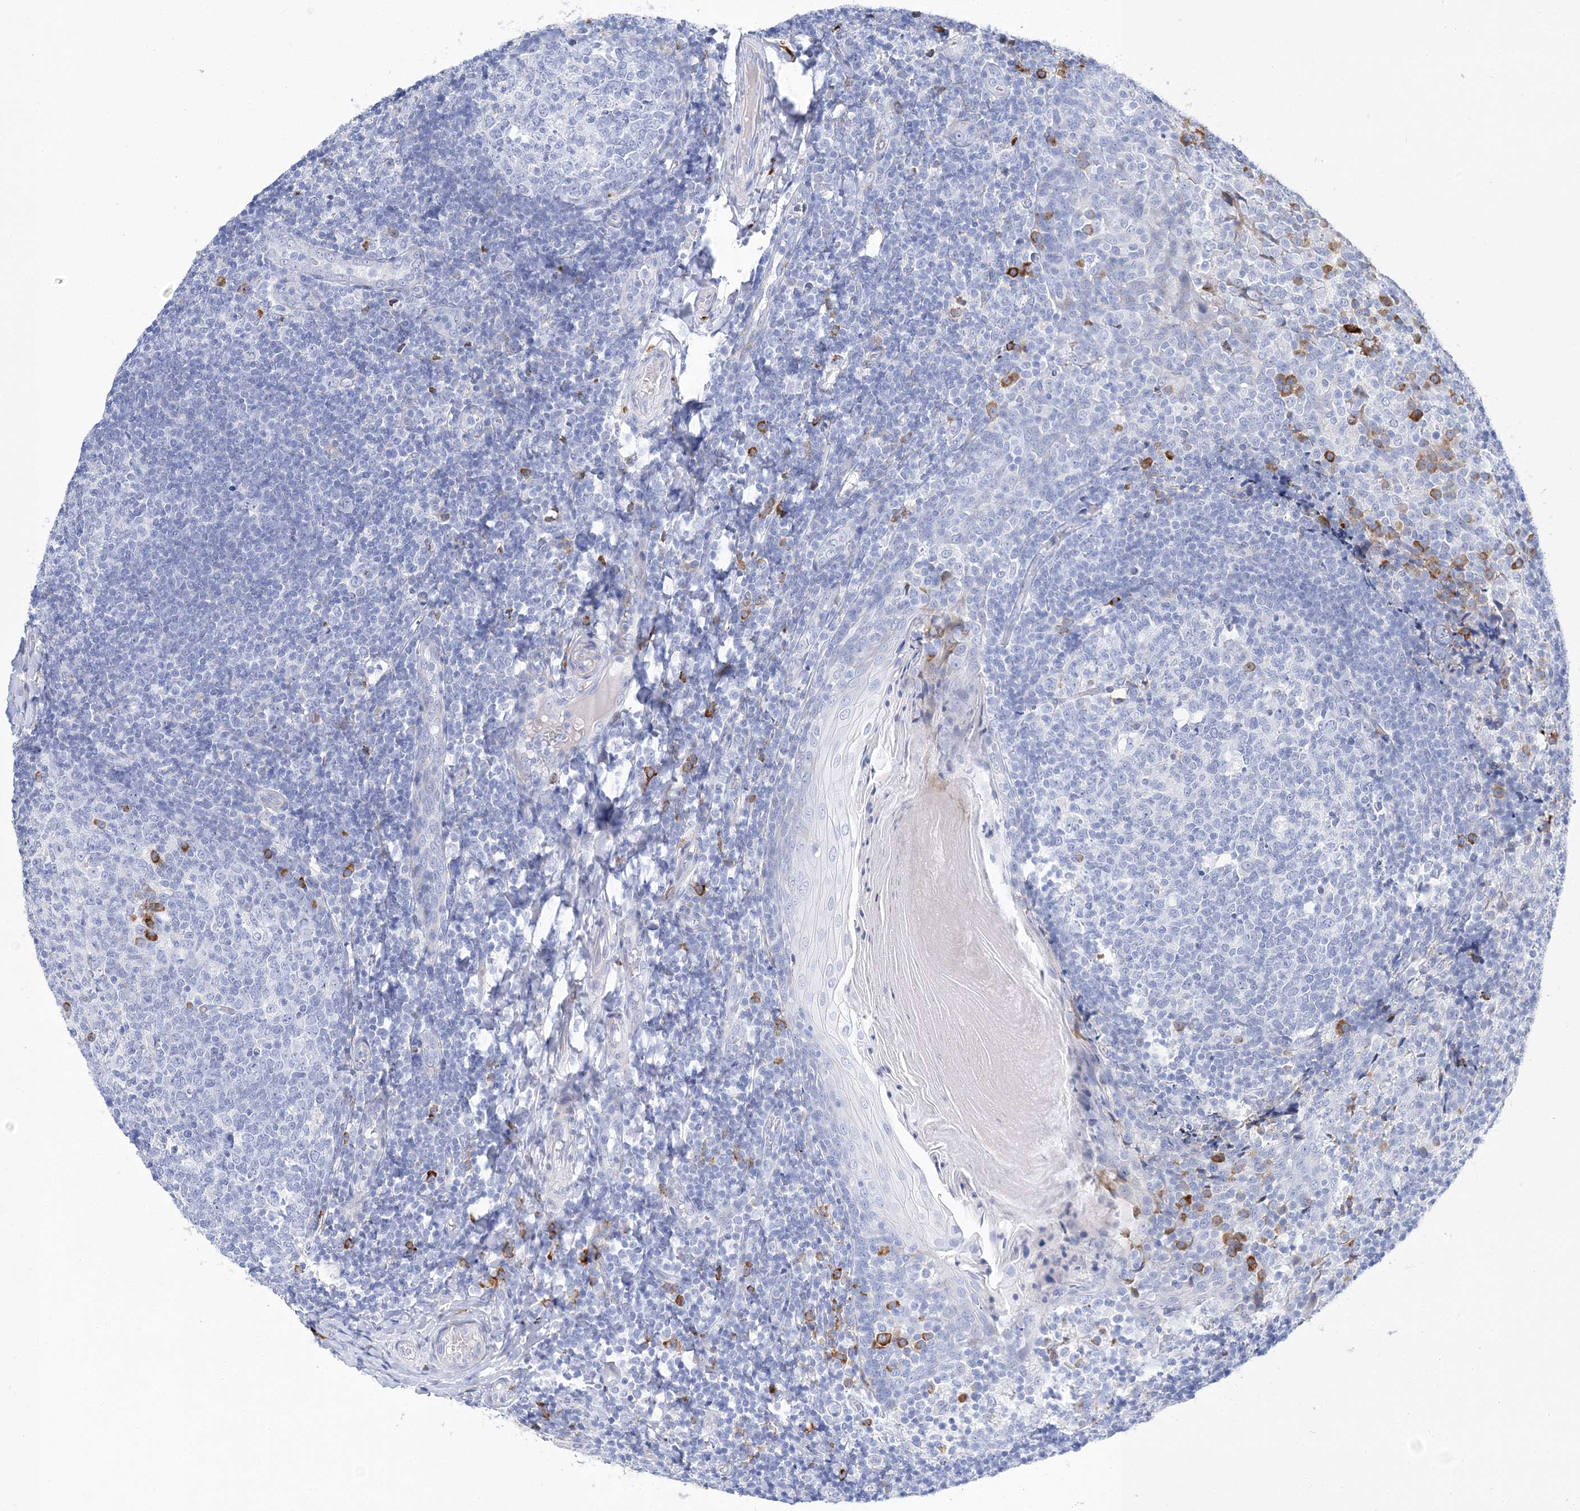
{"staining": {"intensity": "strong", "quantity": "<25%", "location": "cytoplasmic/membranous"}, "tissue": "tonsil", "cell_type": "Germinal center cells", "image_type": "normal", "snomed": [{"axis": "morphology", "description": "Normal tissue, NOS"}, {"axis": "topography", "description": "Tonsil"}], "caption": "Benign tonsil was stained to show a protein in brown. There is medium levels of strong cytoplasmic/membranous staining in approximately <25% of germinal center cells. The staining is performed using DAB brown chromogen to label protein expression. The nuclei are counter-stained blue using hematoxylin.", "gene": "TSPYL6", "patient": {"sex": "female", "age": 19}}